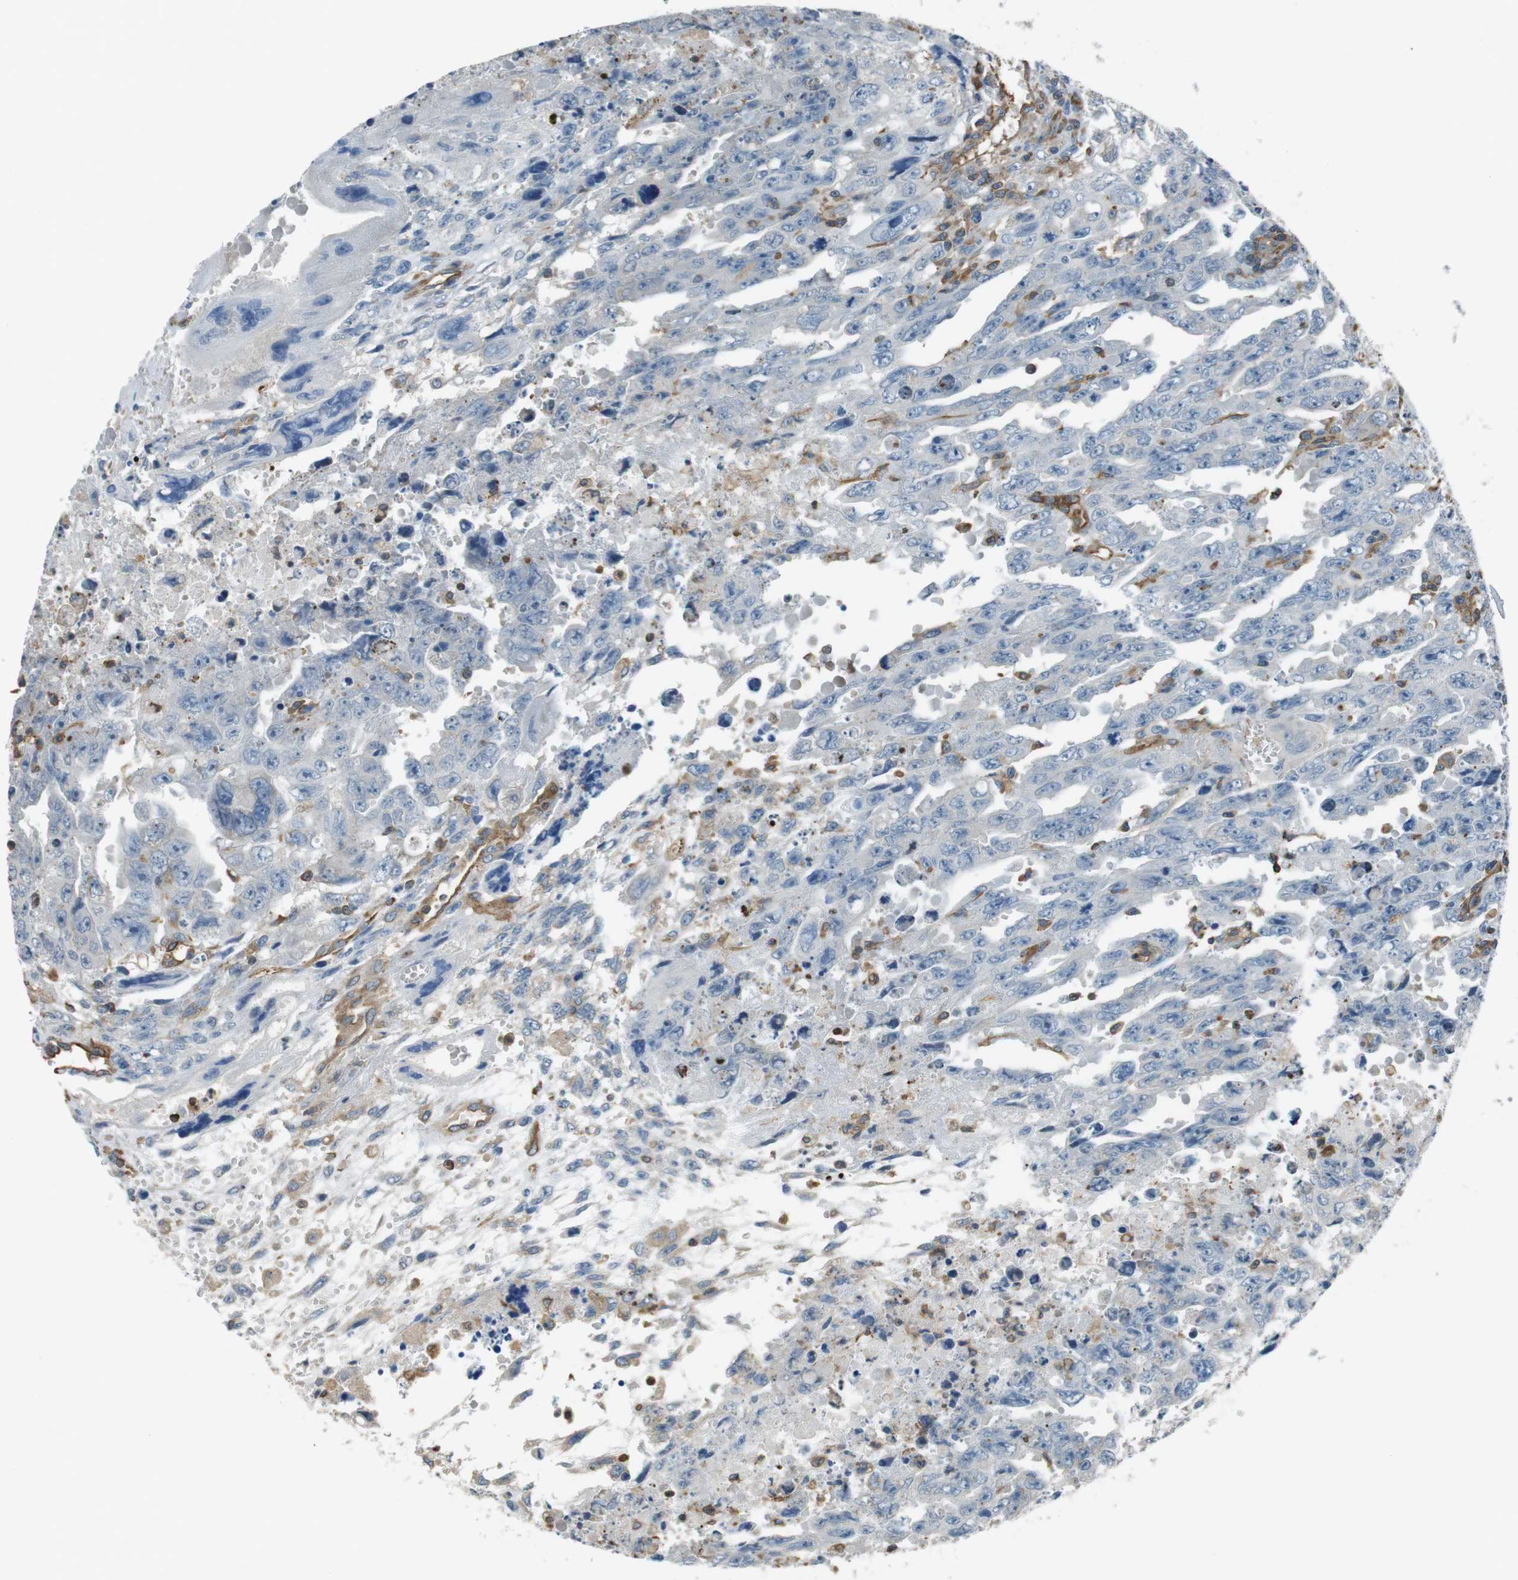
{"staining": {"intensity": "negative", "quantity": "none", "location": "none"}, "tissue": "testis cancer", "cell_type": "Tumor cells", "image_type": "cancer", "snomed": [{"axis": "morphology", "description": "Carcinoma, Embryonal, NOS"}, {"axis": "topography", "description": "Testis"}], "caption": "IHC micrograph of neoplastic tissue: human embryonal carcinoma (testis) stained with DAB (3,3'-diaminobenzidine) exhibits no significant protein positivity in tumor cells. (DAB IHC visualized using brightfield microscopy, high magnification).", "gene": "FCAR", "patient": {"sex": "male", "age": 28}}